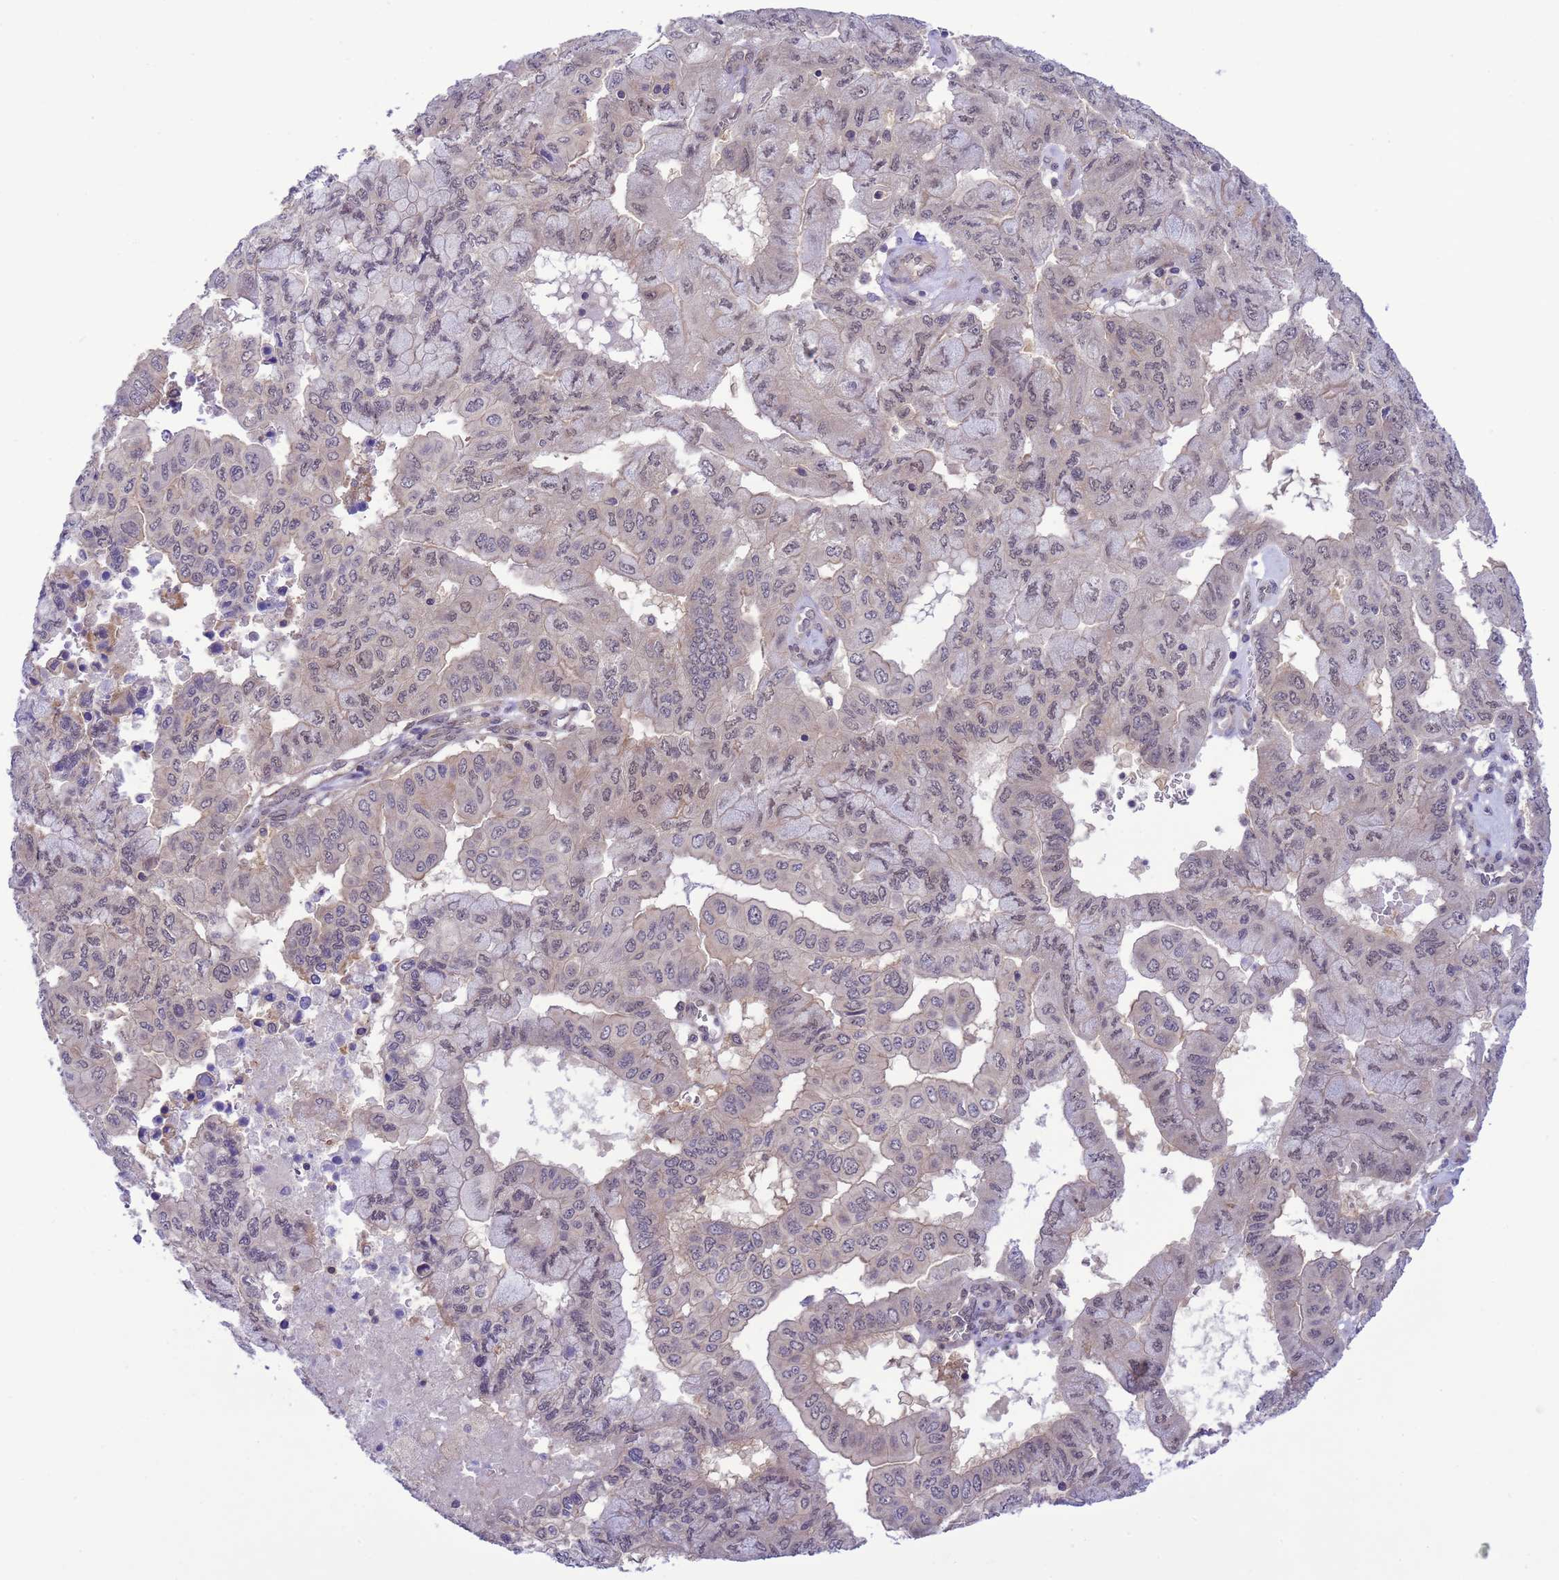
{"staining": {"intensity": "weak", "quantity": "25%-75%", "location": "nuclear"}, "tissue": "pancreatic cancer", "cell_type": "Tumor cells", "image_type": "cancer", "snomed": [{"axis": "morphology", "description": "Adenocarcinoma, NOS"}, {"axis": "topography", "description": "Pancreas"}], "caption": "Weak nuclear protein positivity is seen in approximately 25%-75% of tumor cells in pancreatic cancer. The staining was performed using DAB, with brown indicating positive protein expression. Nuclei are stained blue with hematoxylin.", "gene": "ZNF461", "patient": {"sex": "male", "age": 51}}